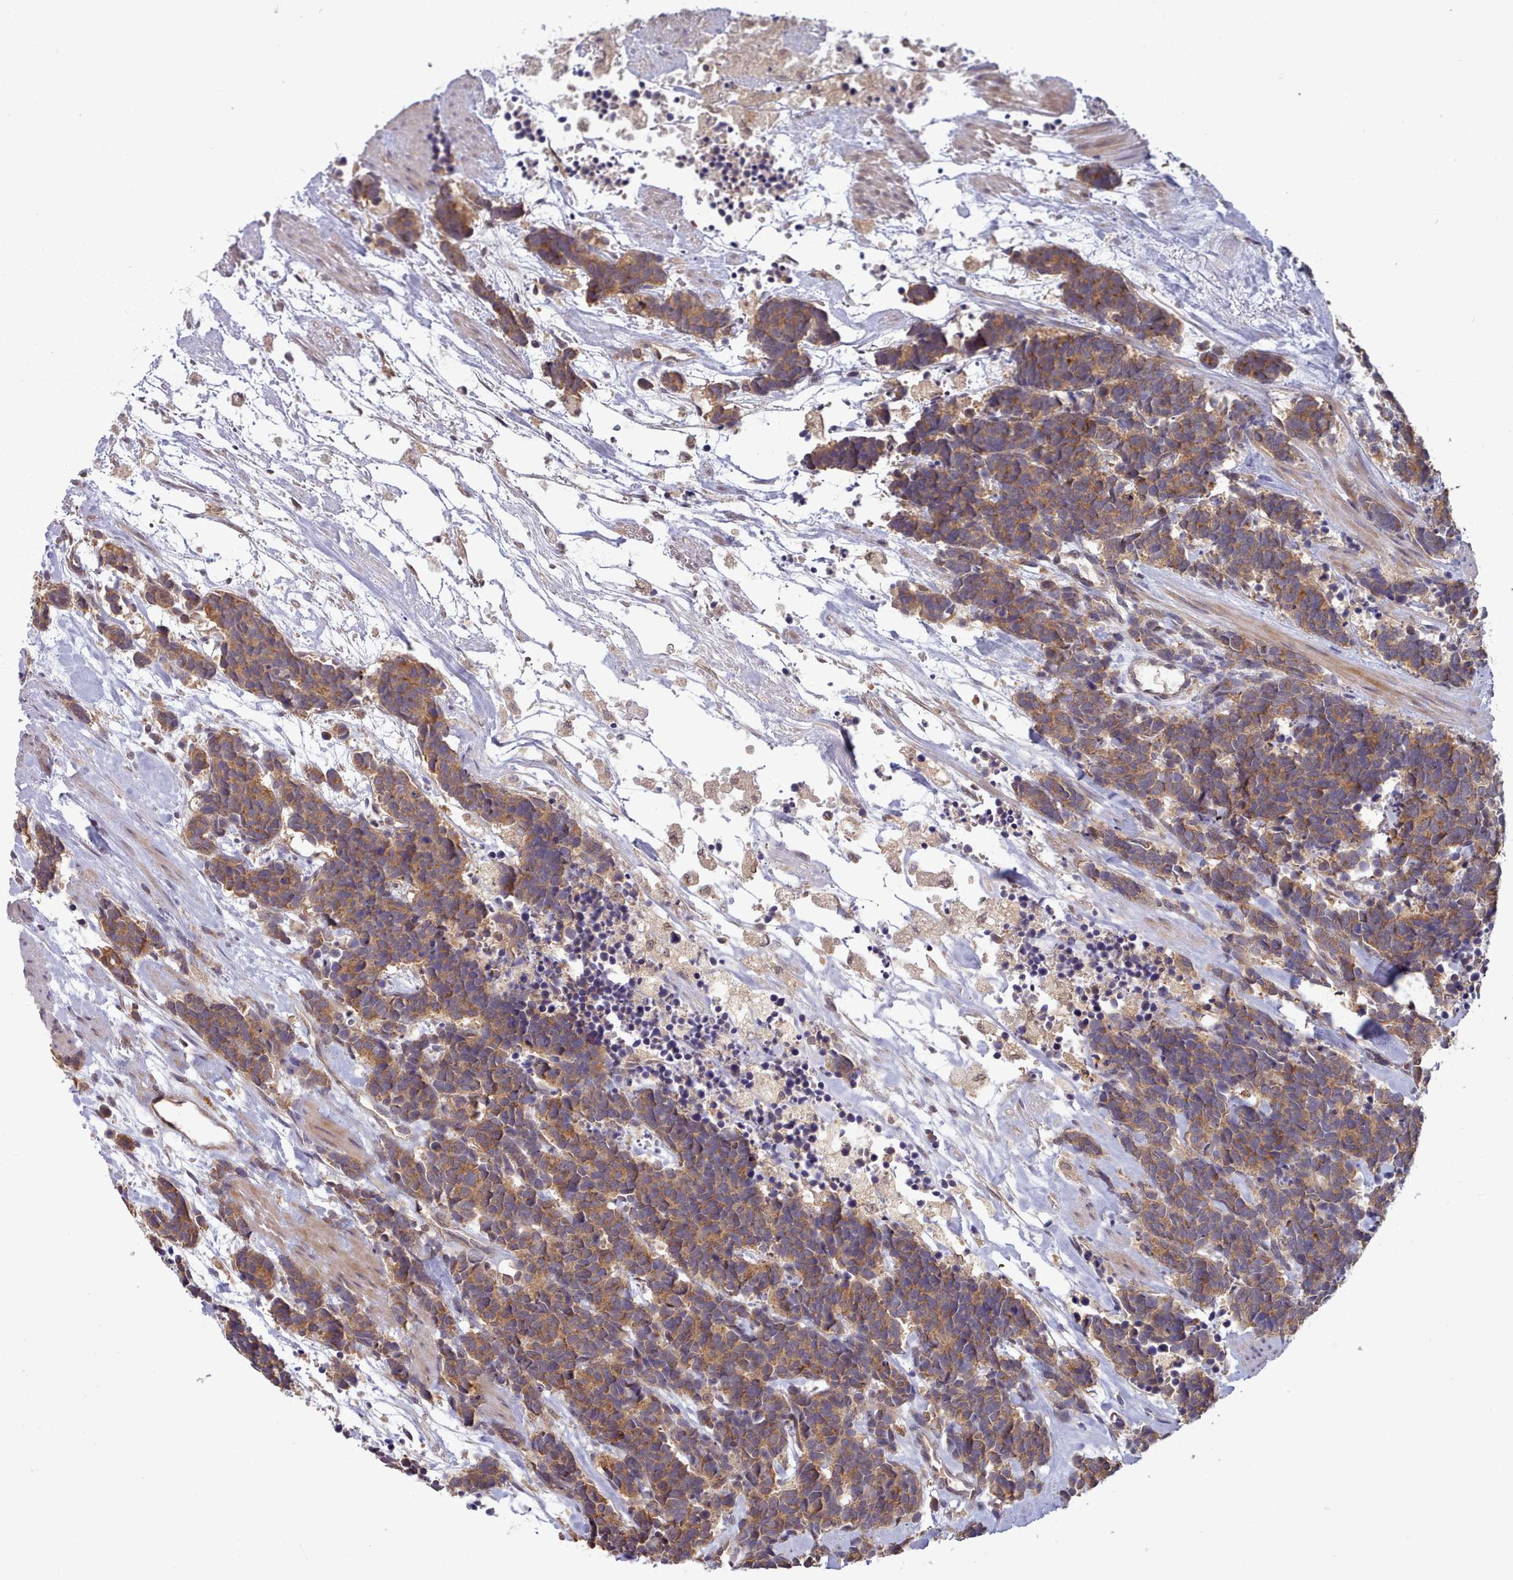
{"staining": {"intensity": "moderate", "quantity": ">75%", "location": "cytoplasmic/membranous"}, "tissue": "carcinoid", "cell_type": "Tumor cells", "image_type": "cancer", "snomed": [{"axis": "morphology", "description": "Carcinoma, NOS"}, {"axis": "morphology", "description": "Carcinoid, malignant, NOS"}, {"axis": "topography", "description": "Prostate"}], "caption": "Tumor cells display medium levels of moderate cytoplasmic/membranous positivity in about >75% of cells in human carcinoid.", "gene": "PIP4P1", "patient": {"sex": "male", "age": 57}}